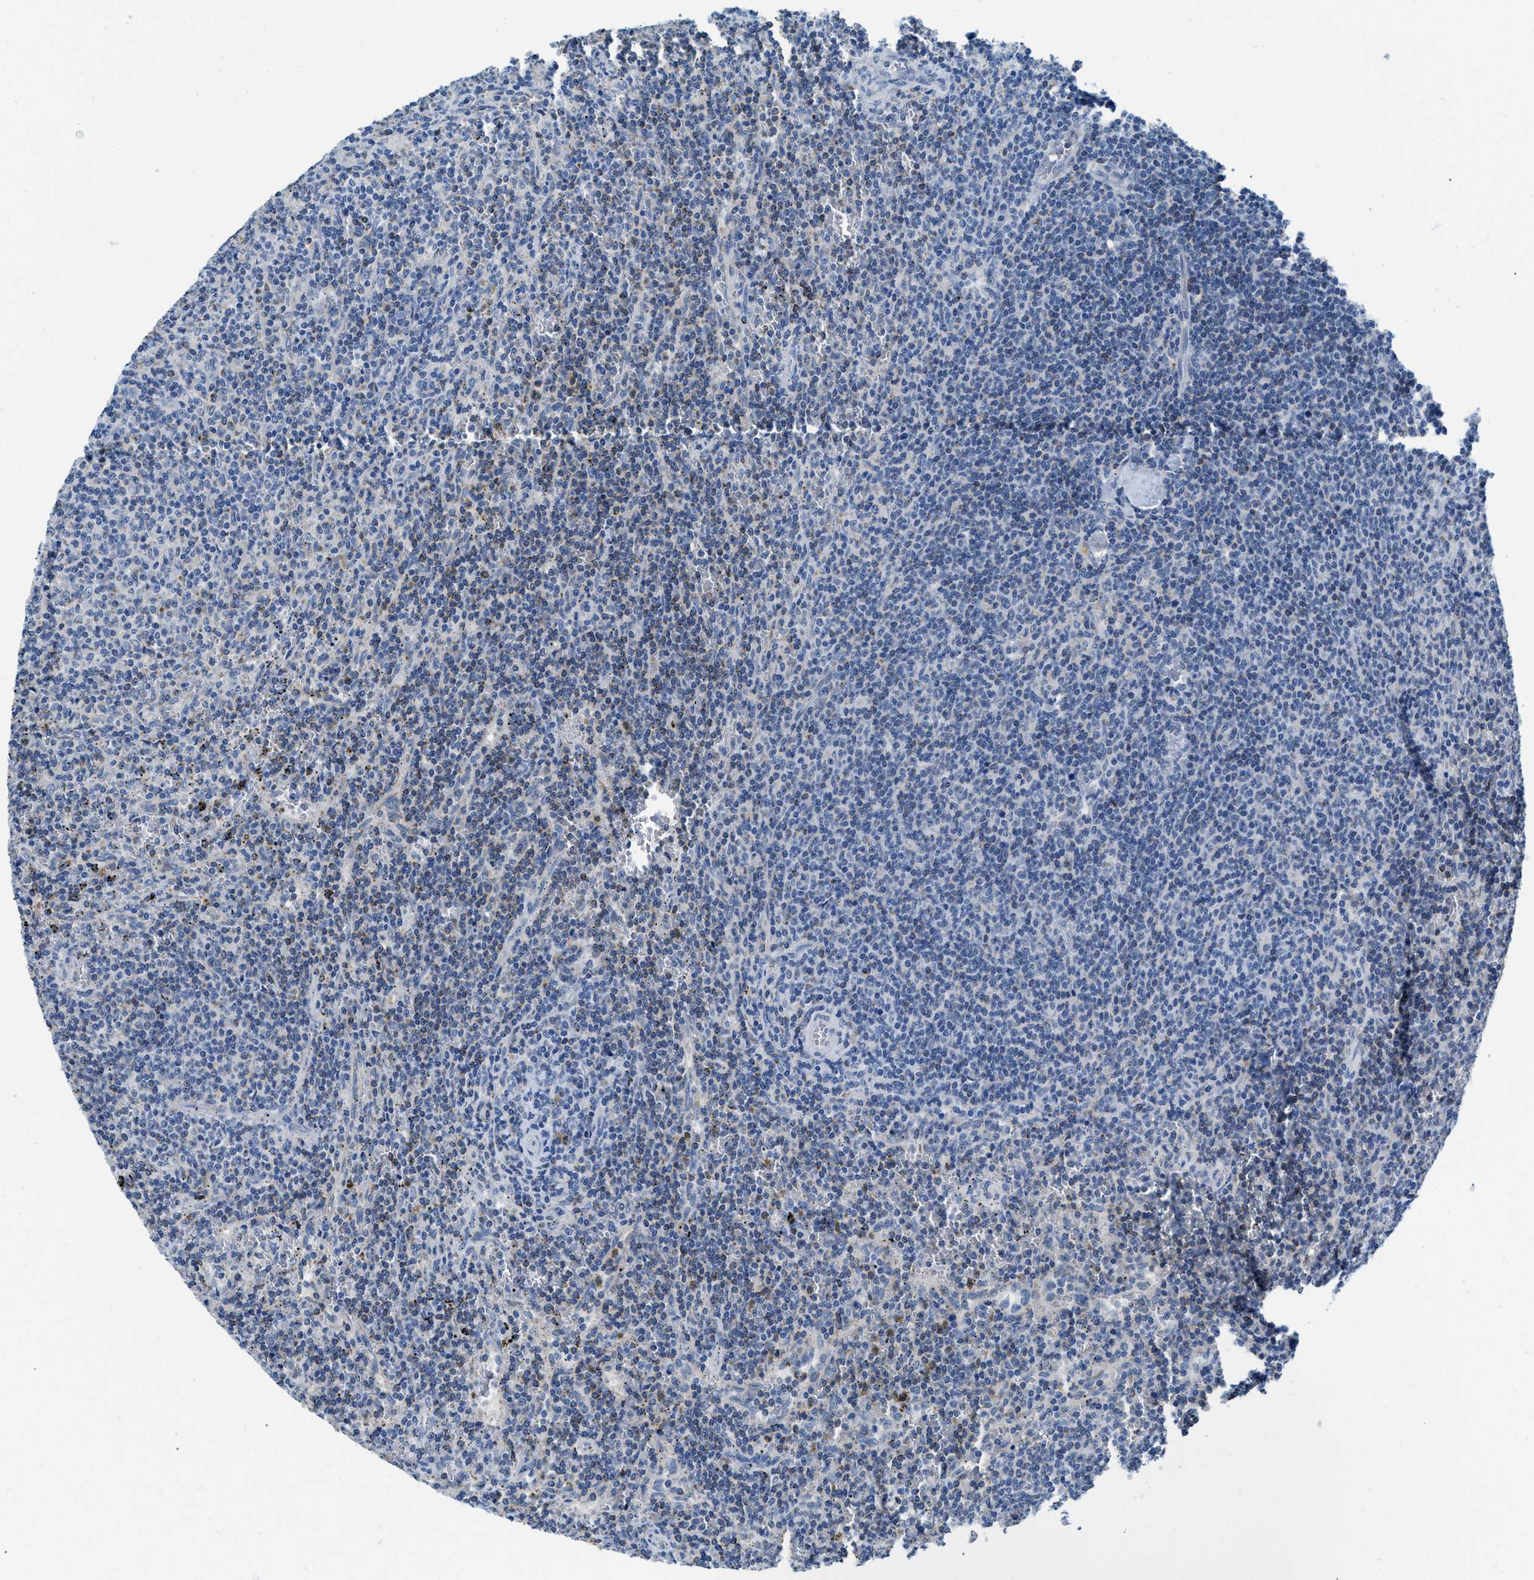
{"staining": {"intensity": "negative", "quantity": "none", "location": "none"}, "tissue": "lymphoma", "cell_type": "Tumor cells", "image_type": "cancer", "snomed": [{"axis": "morphology", "description": "Malignant lymphoma, non-Hodgkin's type, Low grade"}, {"axis": "topography", "description": "Spleen"}], "caption": "Image shows no protein staining in tumor cells of lymphoma tissue.", "gene": "TSPAN3", "patient": {"sex": "female", "age": 50}}